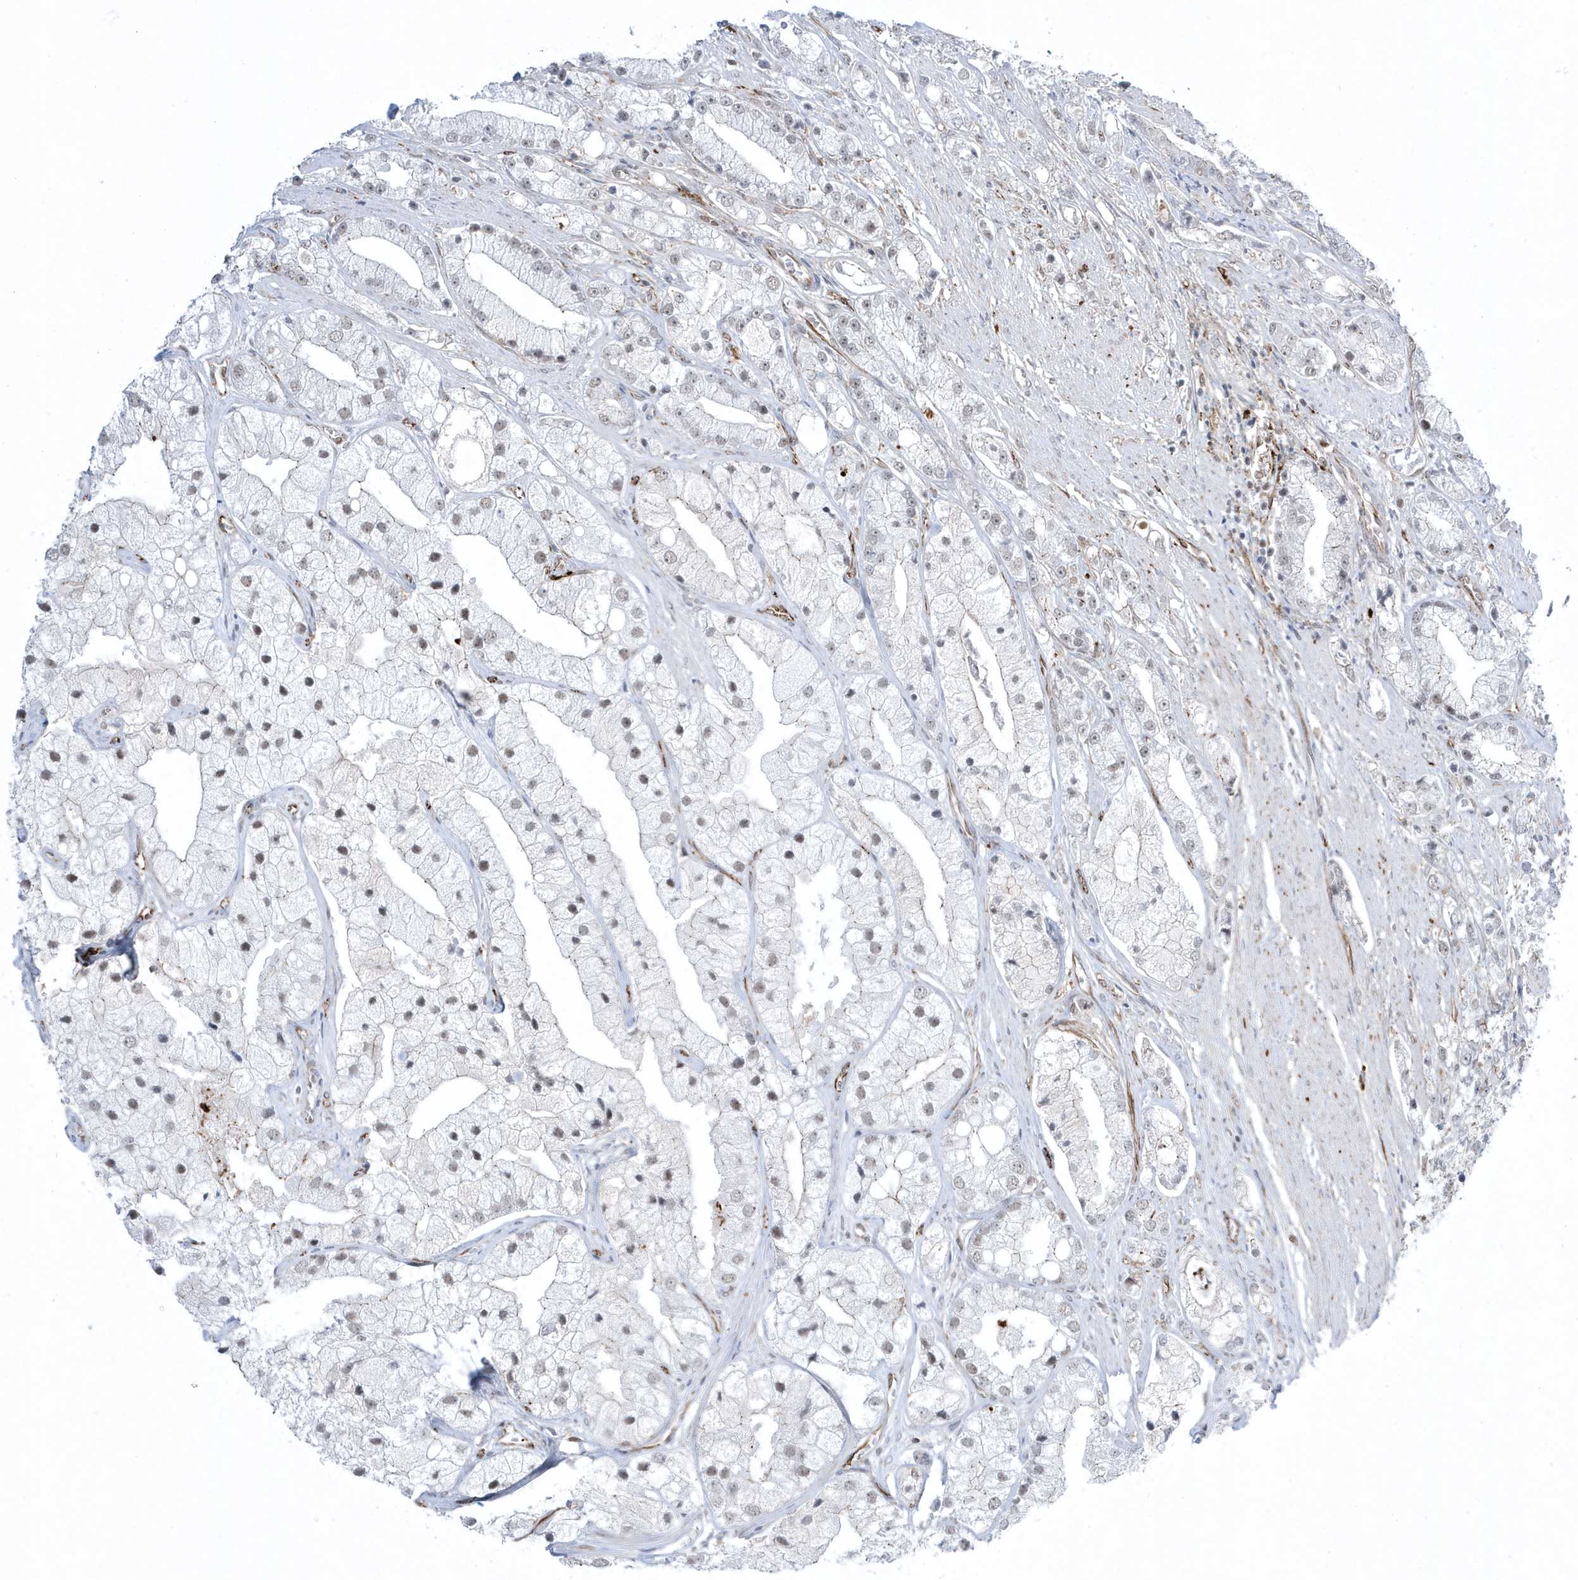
{"staining": {"intensity": "weak", "quantity": "<25%", "location": "nuclear"}, "tissue": "prostate cancer", "cell_type": "Tumor cells", "image_type": "cancer", "snomed": [{"axis": "morphology", "description": "Adenocarcinoma, High grade"}, {"axis": "topography", "description": "Prostate"}], "caption": "IHC of human prostate adenocarcinoma (high-grade) reveals no positivity in tumor cells.", "gene": "ADAMTSL3", "patient": {"sex": "male", "age": 50}}